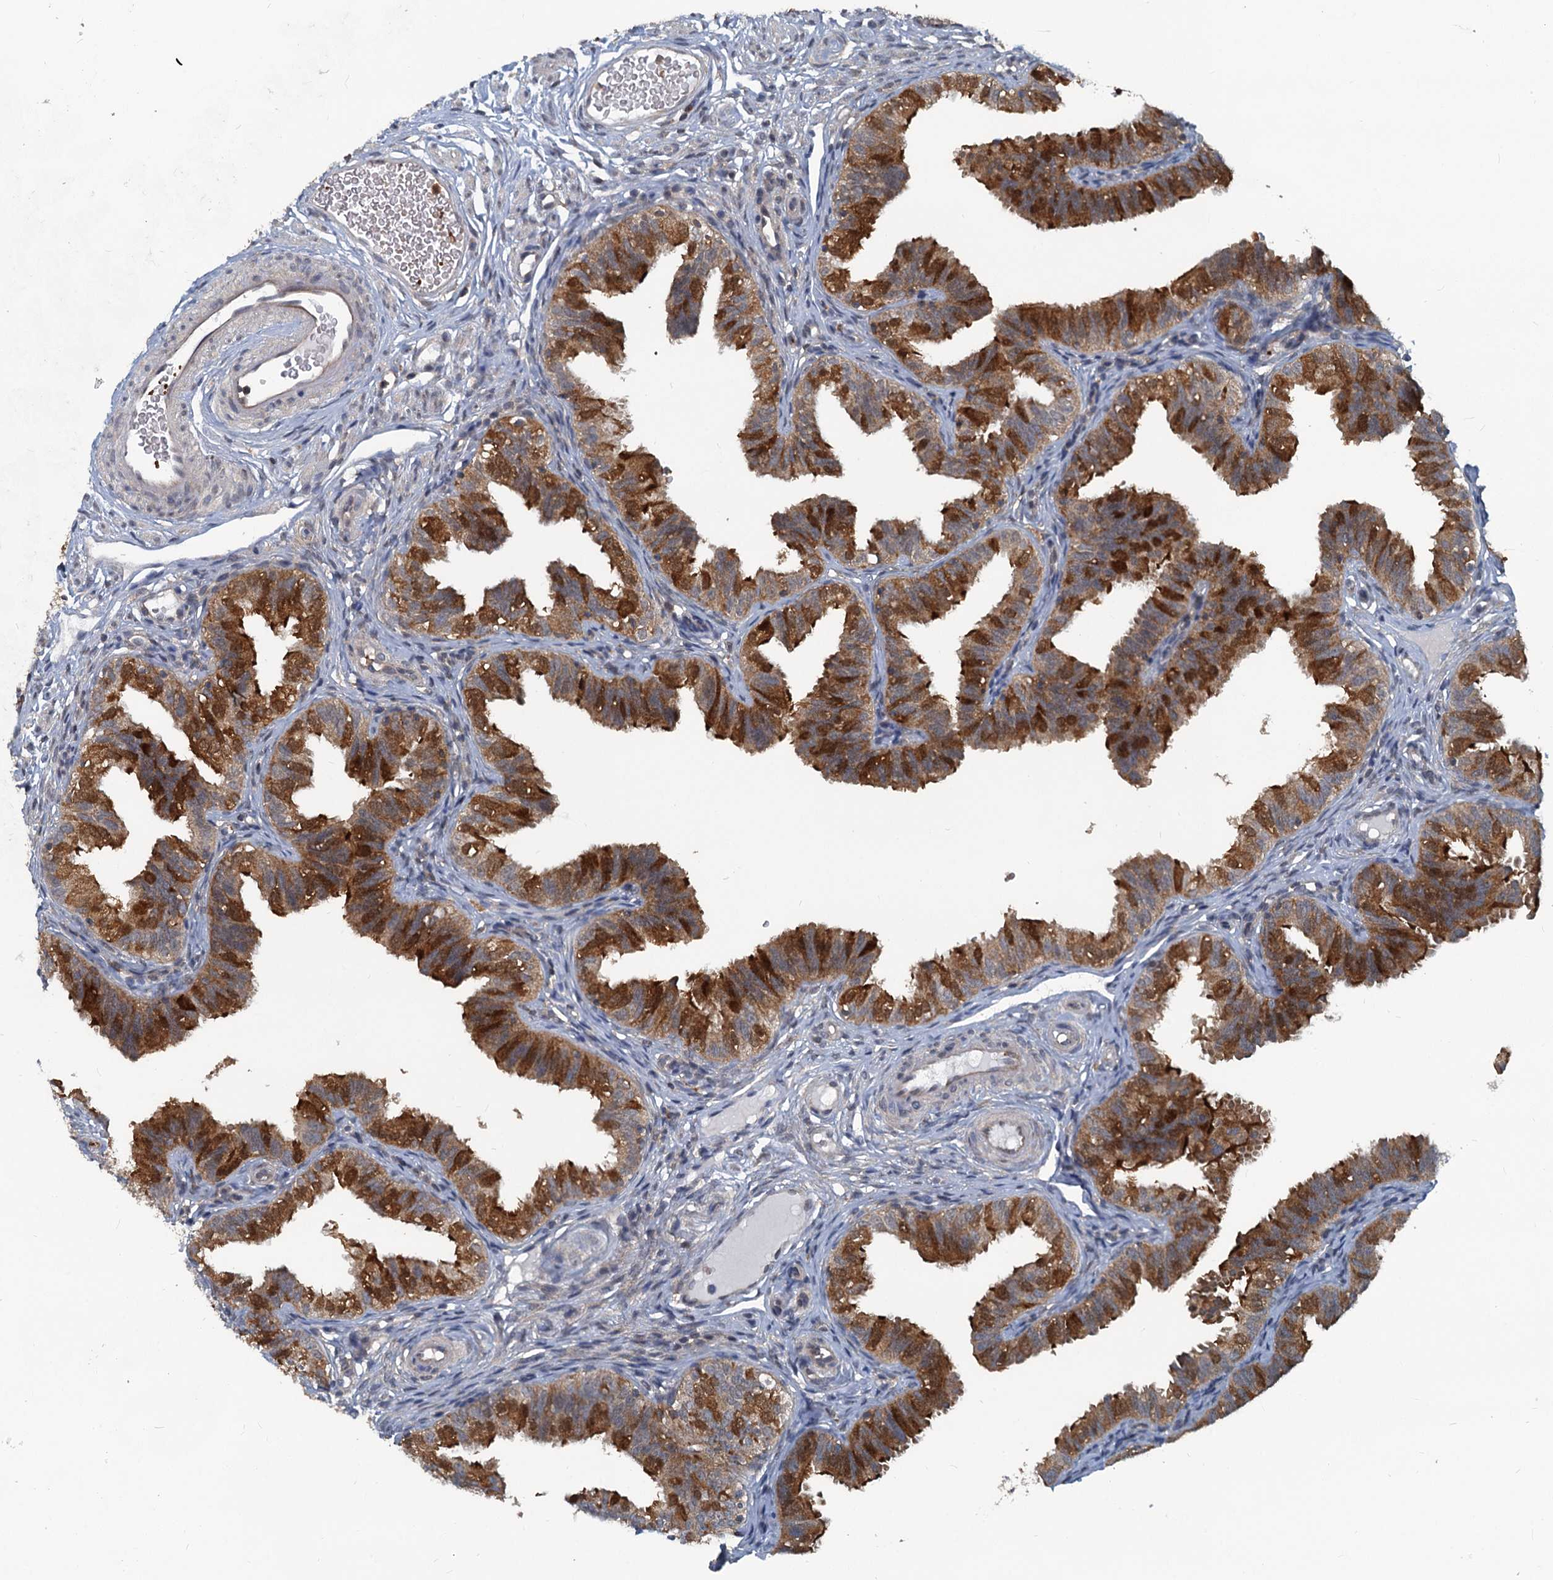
{"staining": {"intensity": "strong", "quantity": "25%-75%", "location": "cytoplasmic/membranous"}, "tissue": "fallopian tube", "cell_type": "Glandular cells", "image_type": "normal", "snomed": [{"axis": "morphology", "description": "Normal tissue, NOS"}, {"axis": "topography", "description": "Fallopian tube"}], "caption": "A high amount of strong cytoplasmic/membranous staining is identified in approximately 25%-75% of glandular cells in normal fallopian tube. (IHC, brightfield microscopy, high magnification).", "gene": "GCLM", "patient": {"sex": "female", "age": 35}}